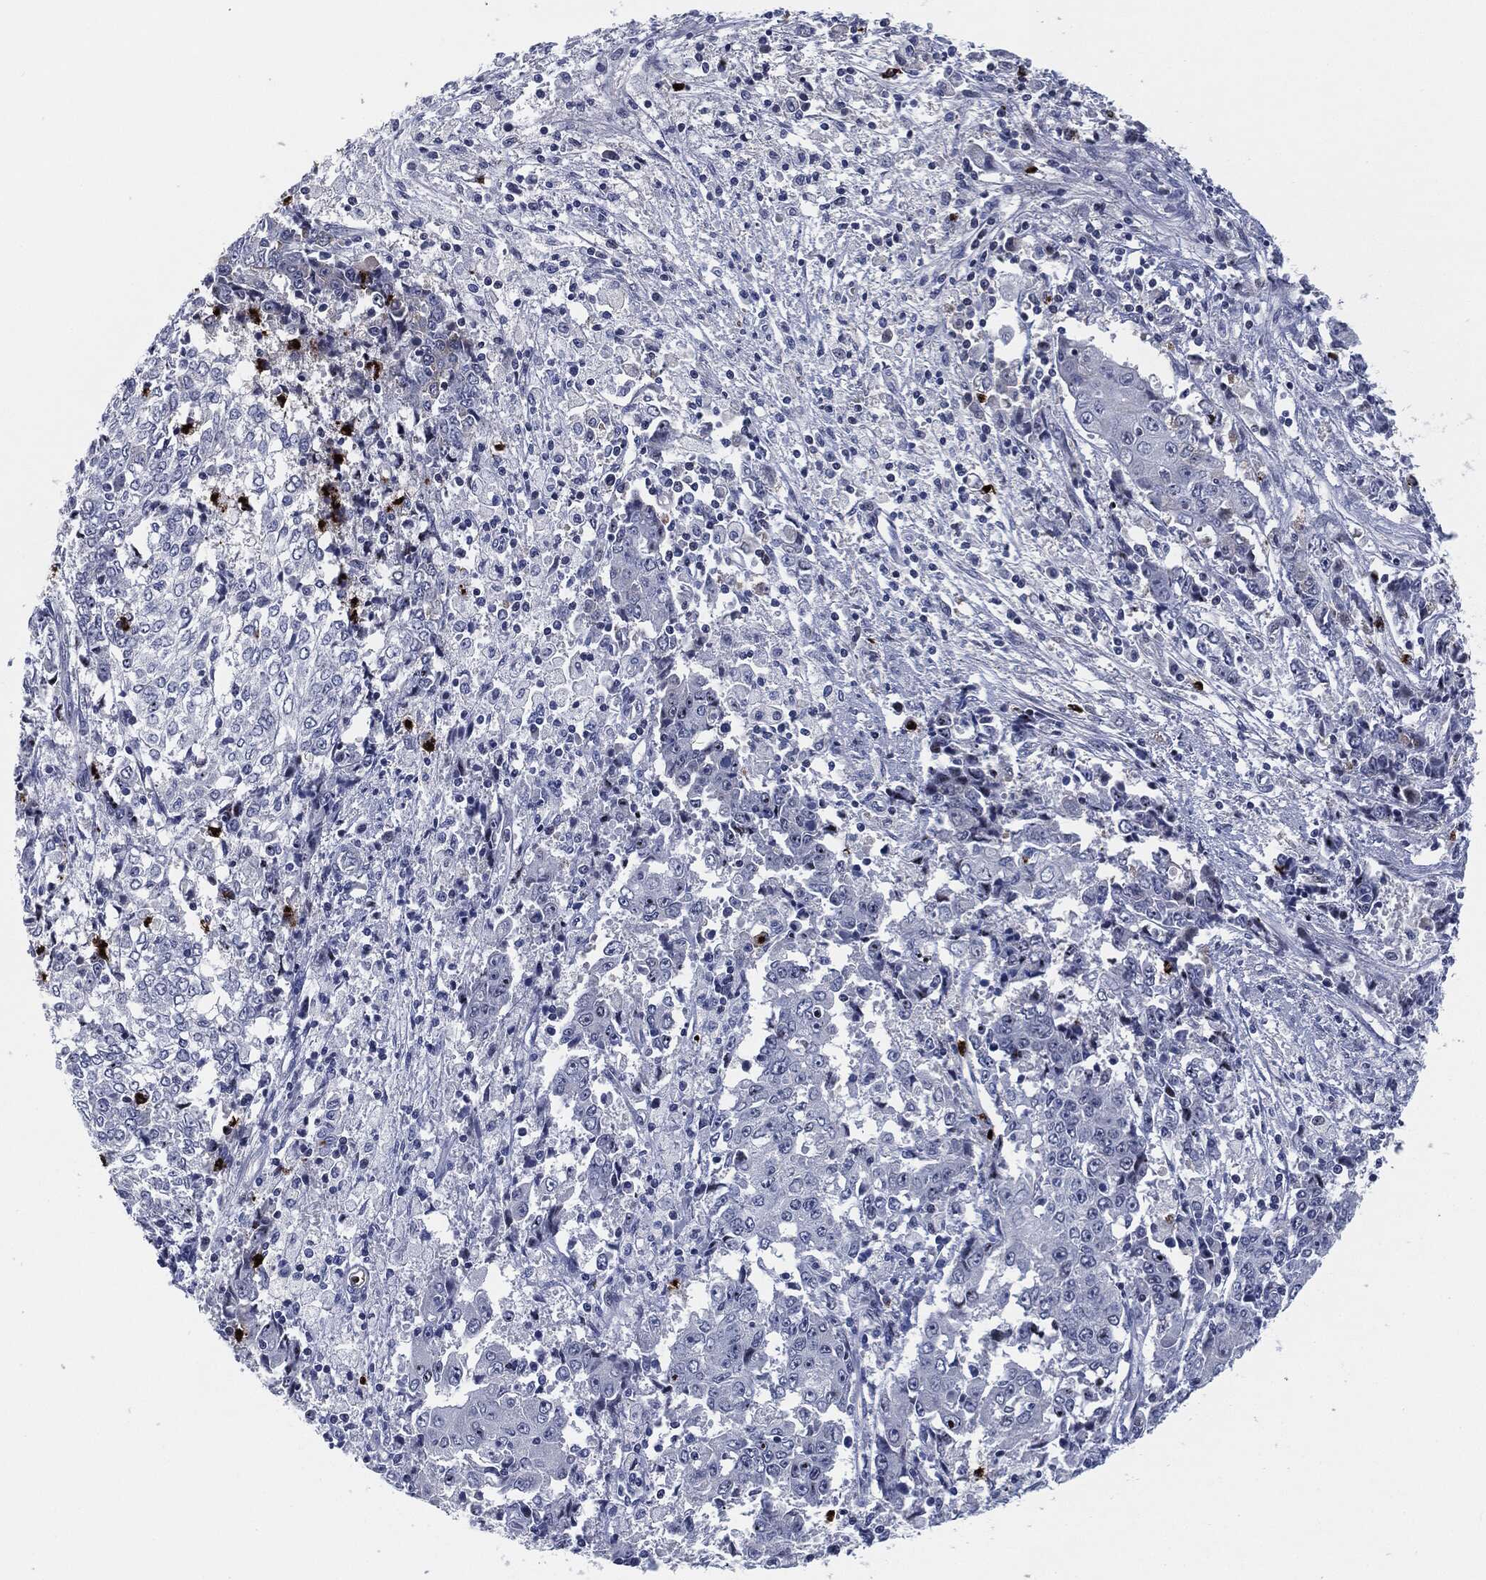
{"staining": {"intensity": "negative", "quantity": "none", "location": "none"}, "tissue": "ovarian cancer", "cell_type": "Tumor cells", "image_type": "cancer", "snomed": [{"axis": "morphology", "description": "Carcinoma, endometroid"}, {"axis": "topography", "description": "Ovary"}], "caption": "Micrograph shows no protein expression in tumor cells of ovarian endometroid carcinoma tissue.", "gene": "MPO", "patient": {"sex": "female", "age": 42}}